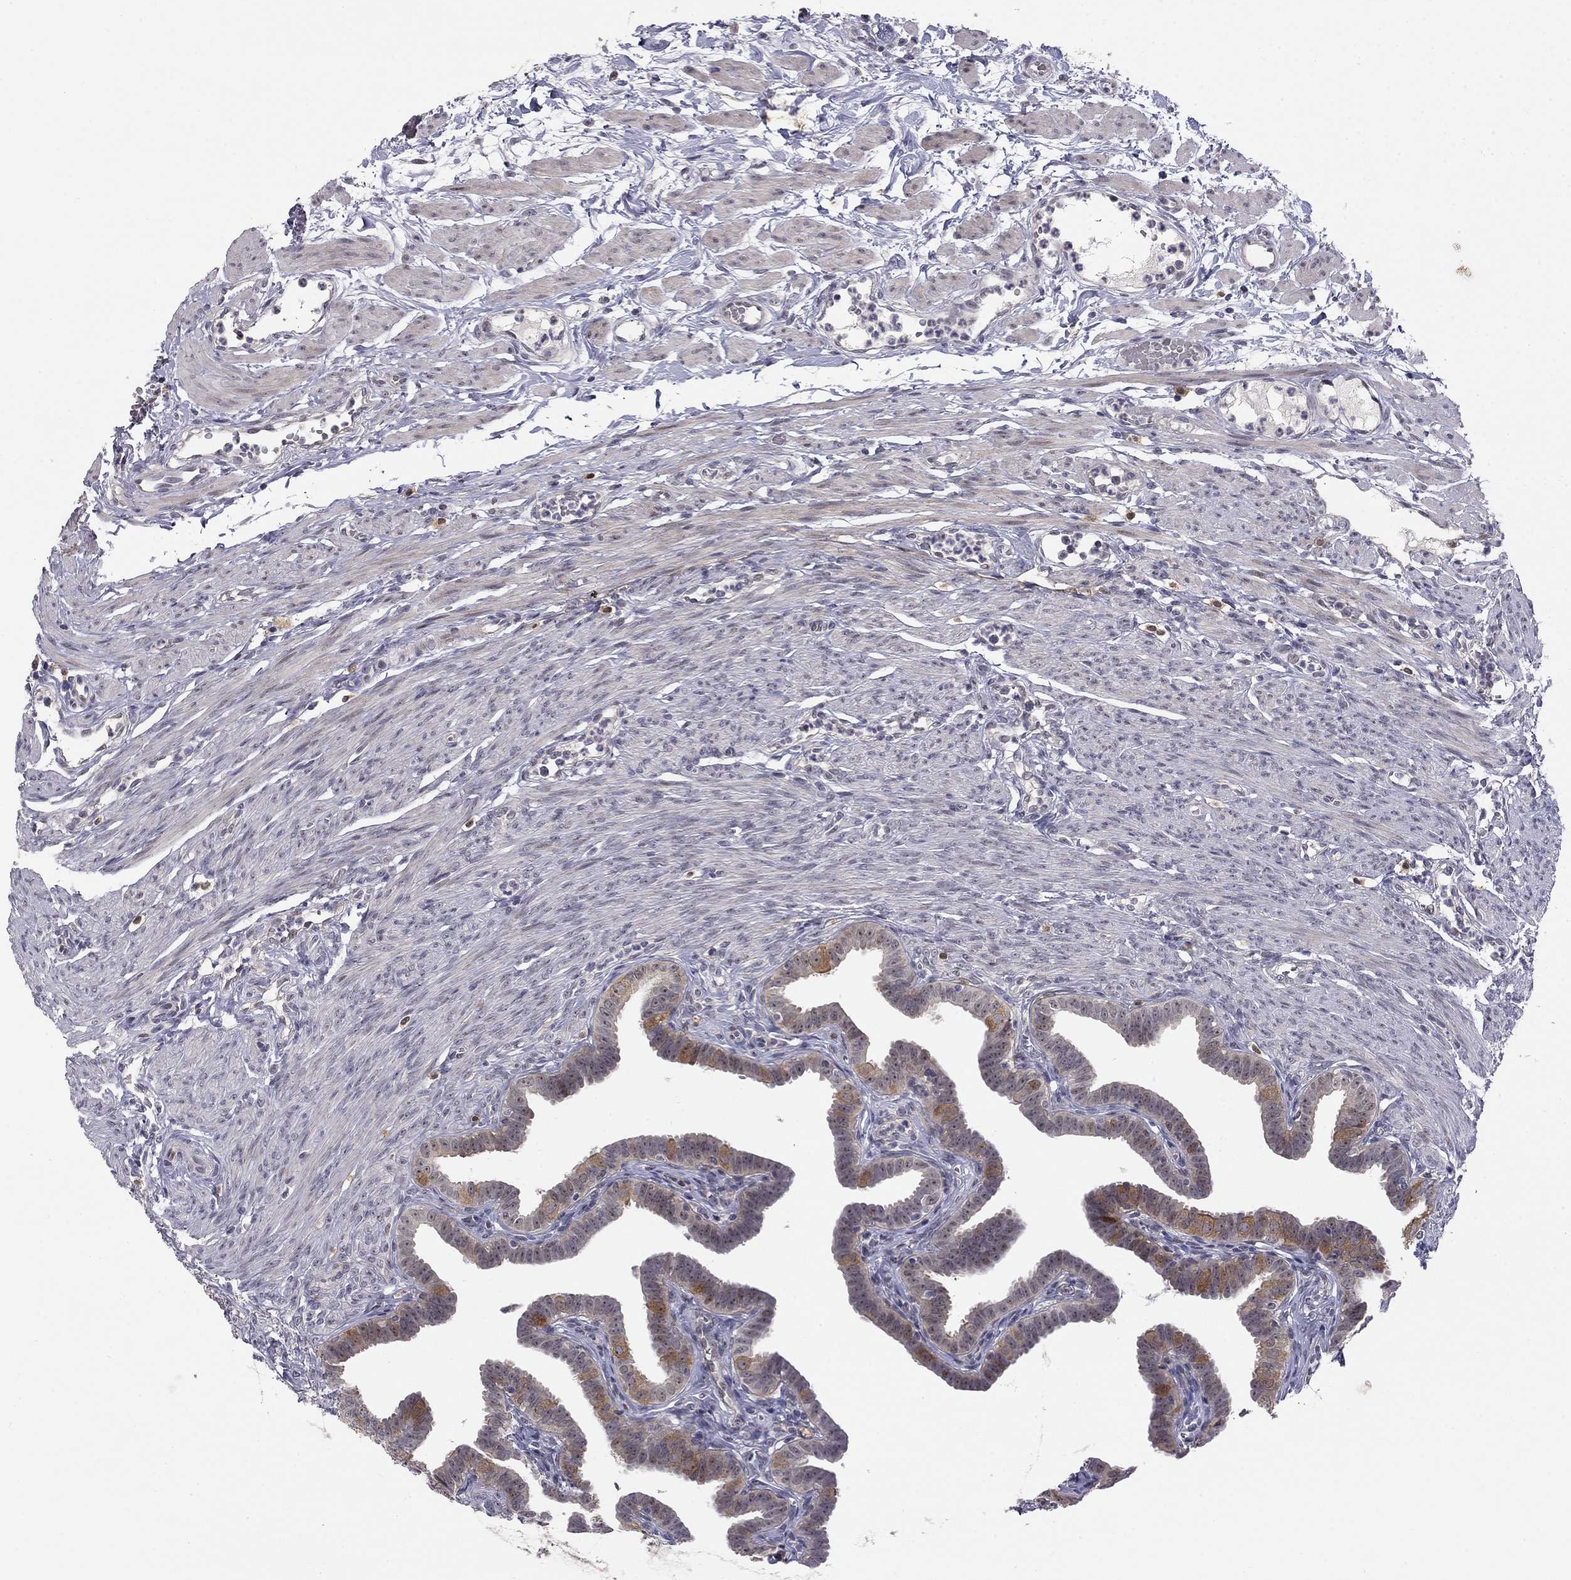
{"staining": {"intensity": "negative", "quantity": "none", "location": "none"}, "tissue": "fallopian tube", "cell_type": "Glandular cells", "image_type": "normal", "snomed": [{"axis": "morphology", "description": "Normal tissue, NOS"}, {"axis": "topography", "description": "Fallopian tube"}, {"axis": "topography", "description": "Ovary"}], "caption": "Normal fallopian tube was stained to show a protein in brown. There is no significant staining in glandular cells. Brightfield microscopy of IHC stained with DAB (brown) and hematoxylin (blue), captured at high magnification.", "gene": "STXBP6", "patient": {"sex": "female", "age": 33}}